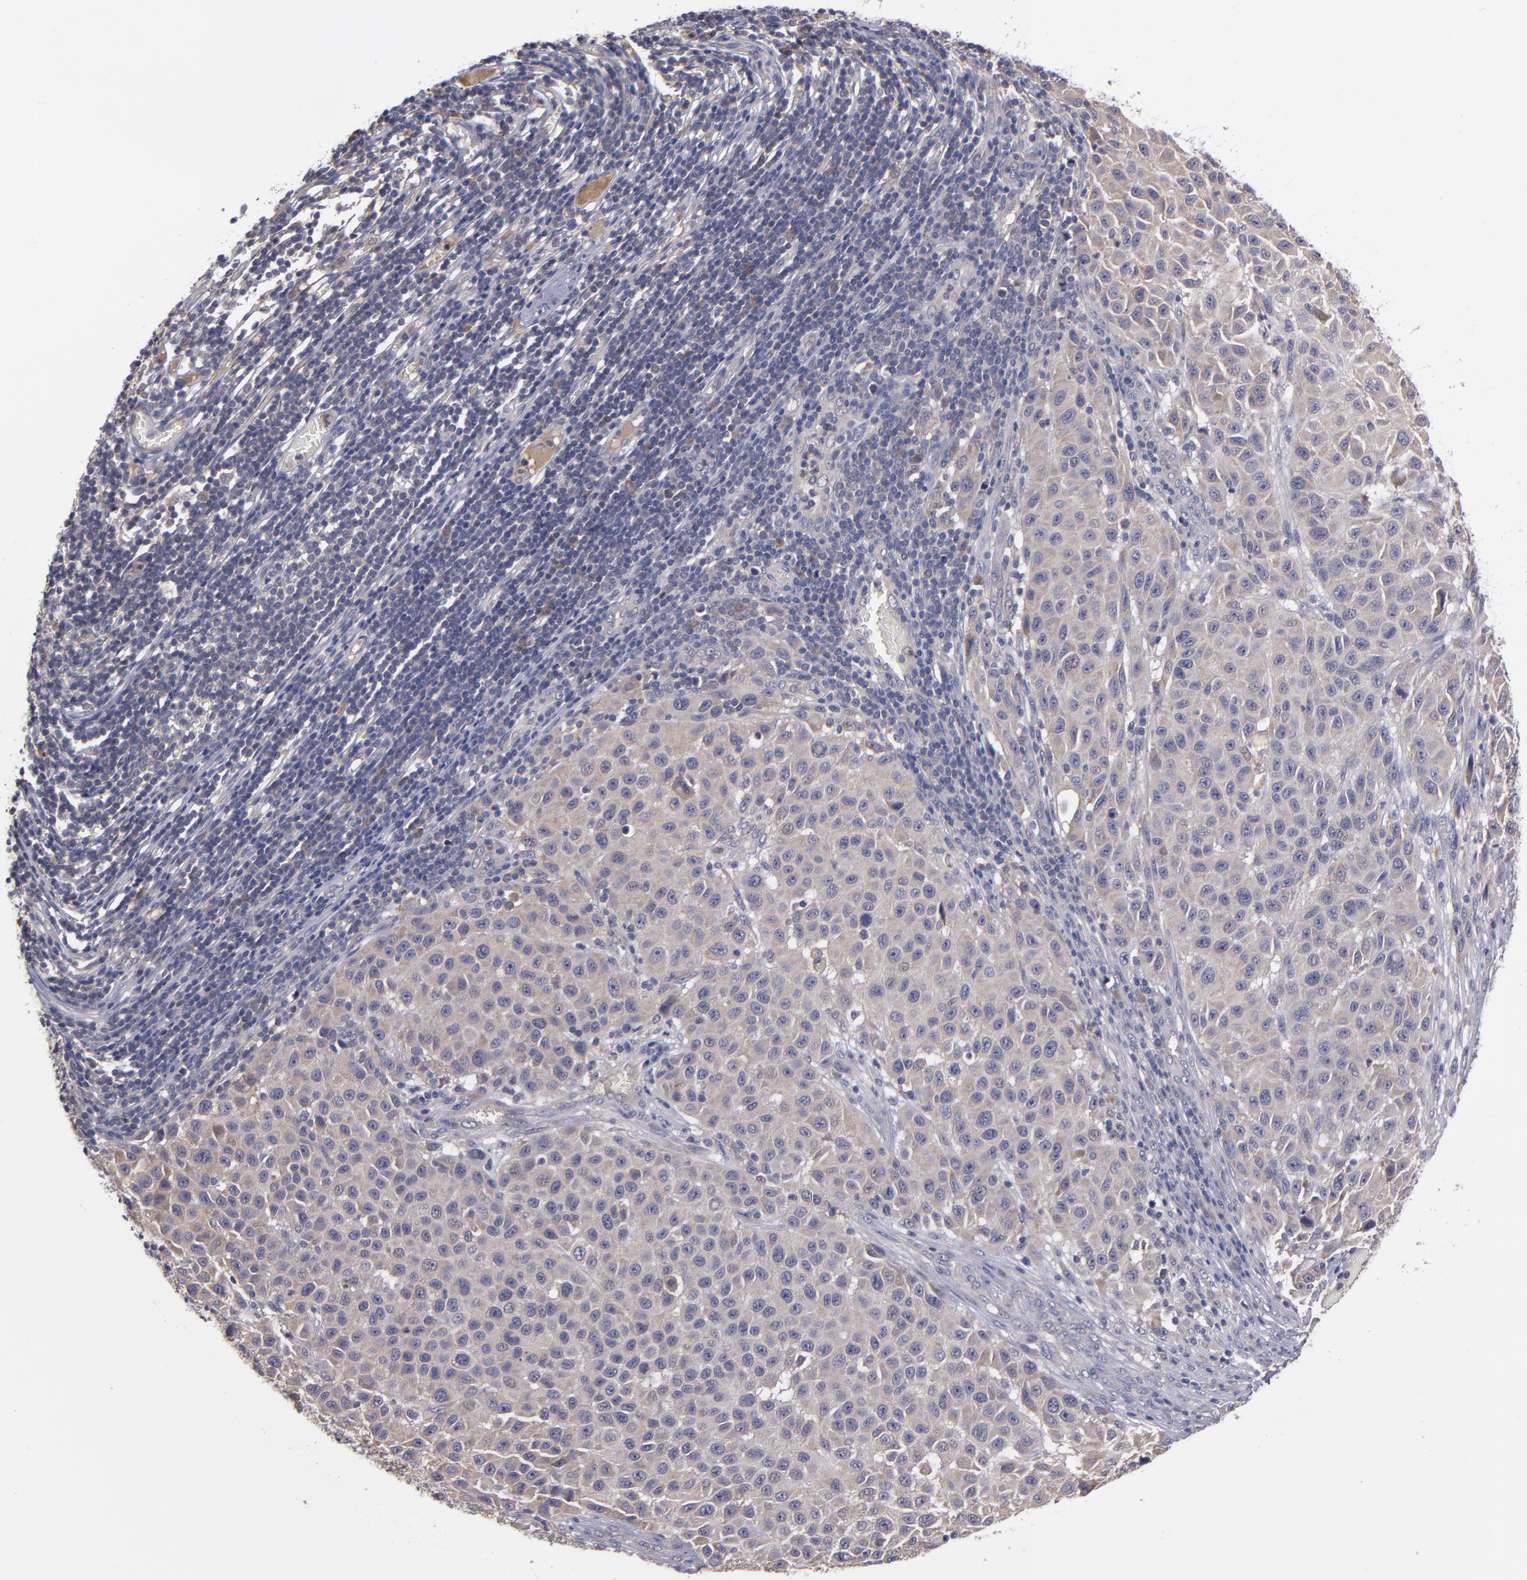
{"staining": {"intensity": "weak", "quantity": ">75%", "location": "cytoplasmic/membranous"}, "tissue": "melanoma", "cell_type": "Tumor cells", "image_type": "cancer", "snomed": [{"axis": "morphology", "description": "Malignant melanoma, Metastatic site"}, {"axis": "topography", "description": "Lymph node"}], "caption": "This is a micrograph of immunohistochemistry (IHC) staining of malignant melanoma (metastatic site), which shows weak positivity in the cytoplasmic/membranous of tumor cells.", "gene": "MMP11", "patient": {"sex": "male", "age": 61}}